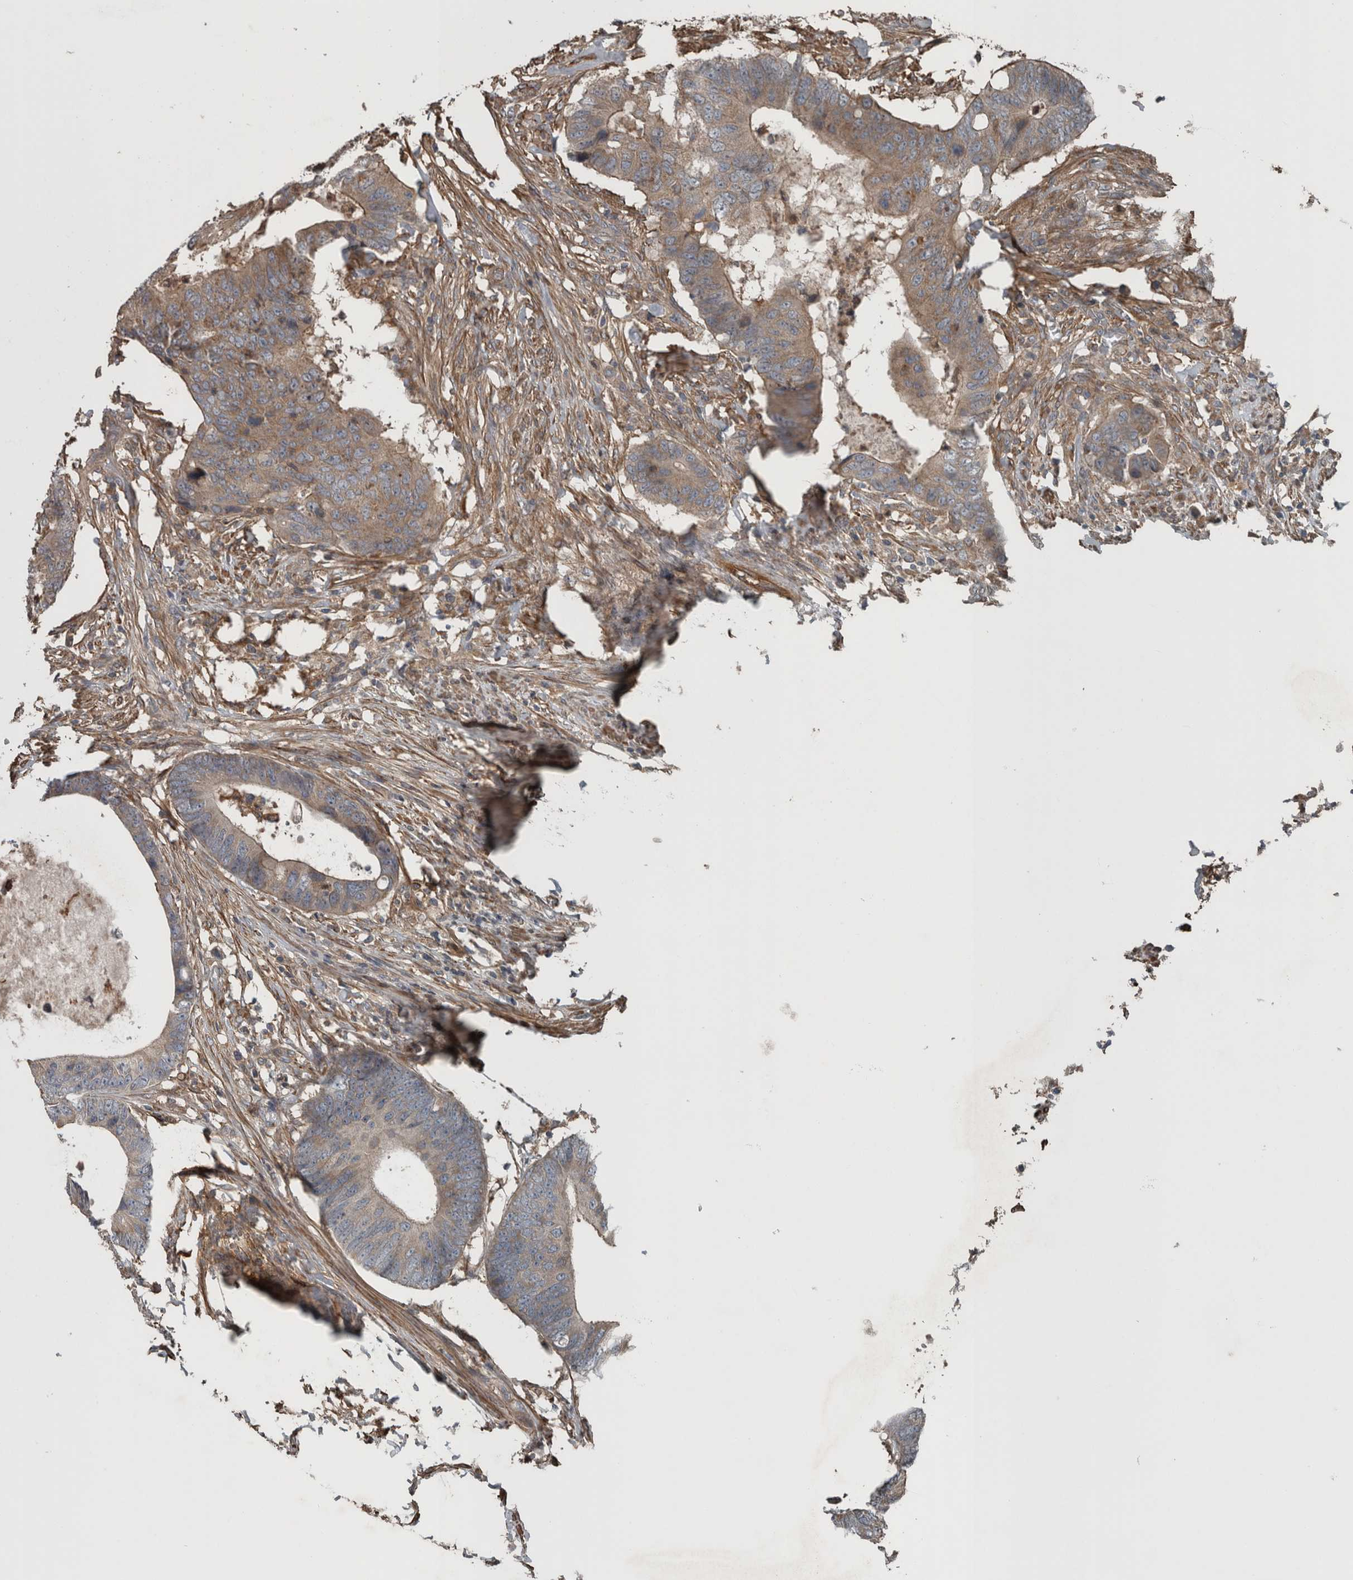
{"staining": {"intensity": "weak", "quantity": ">75%", "location": "cytoplasmic/membranous"}, "tissue": "colorectal cancer", "cell_type": "Tumor cells", "image_type": "cancer", "snomed": [{"axis": "morphology", "description": "Adenocarcinoma, NOS"}, {"axis": "topography", "description": "Colon"}], "caption": "Tumor cells demonstrate low levels of weak cytoplasmic/membranous staining in about >75% of cells in colorectal adenocarcinoma.", "gene": "EXOC8", "patient": {"sex": "male", "age": 56}}